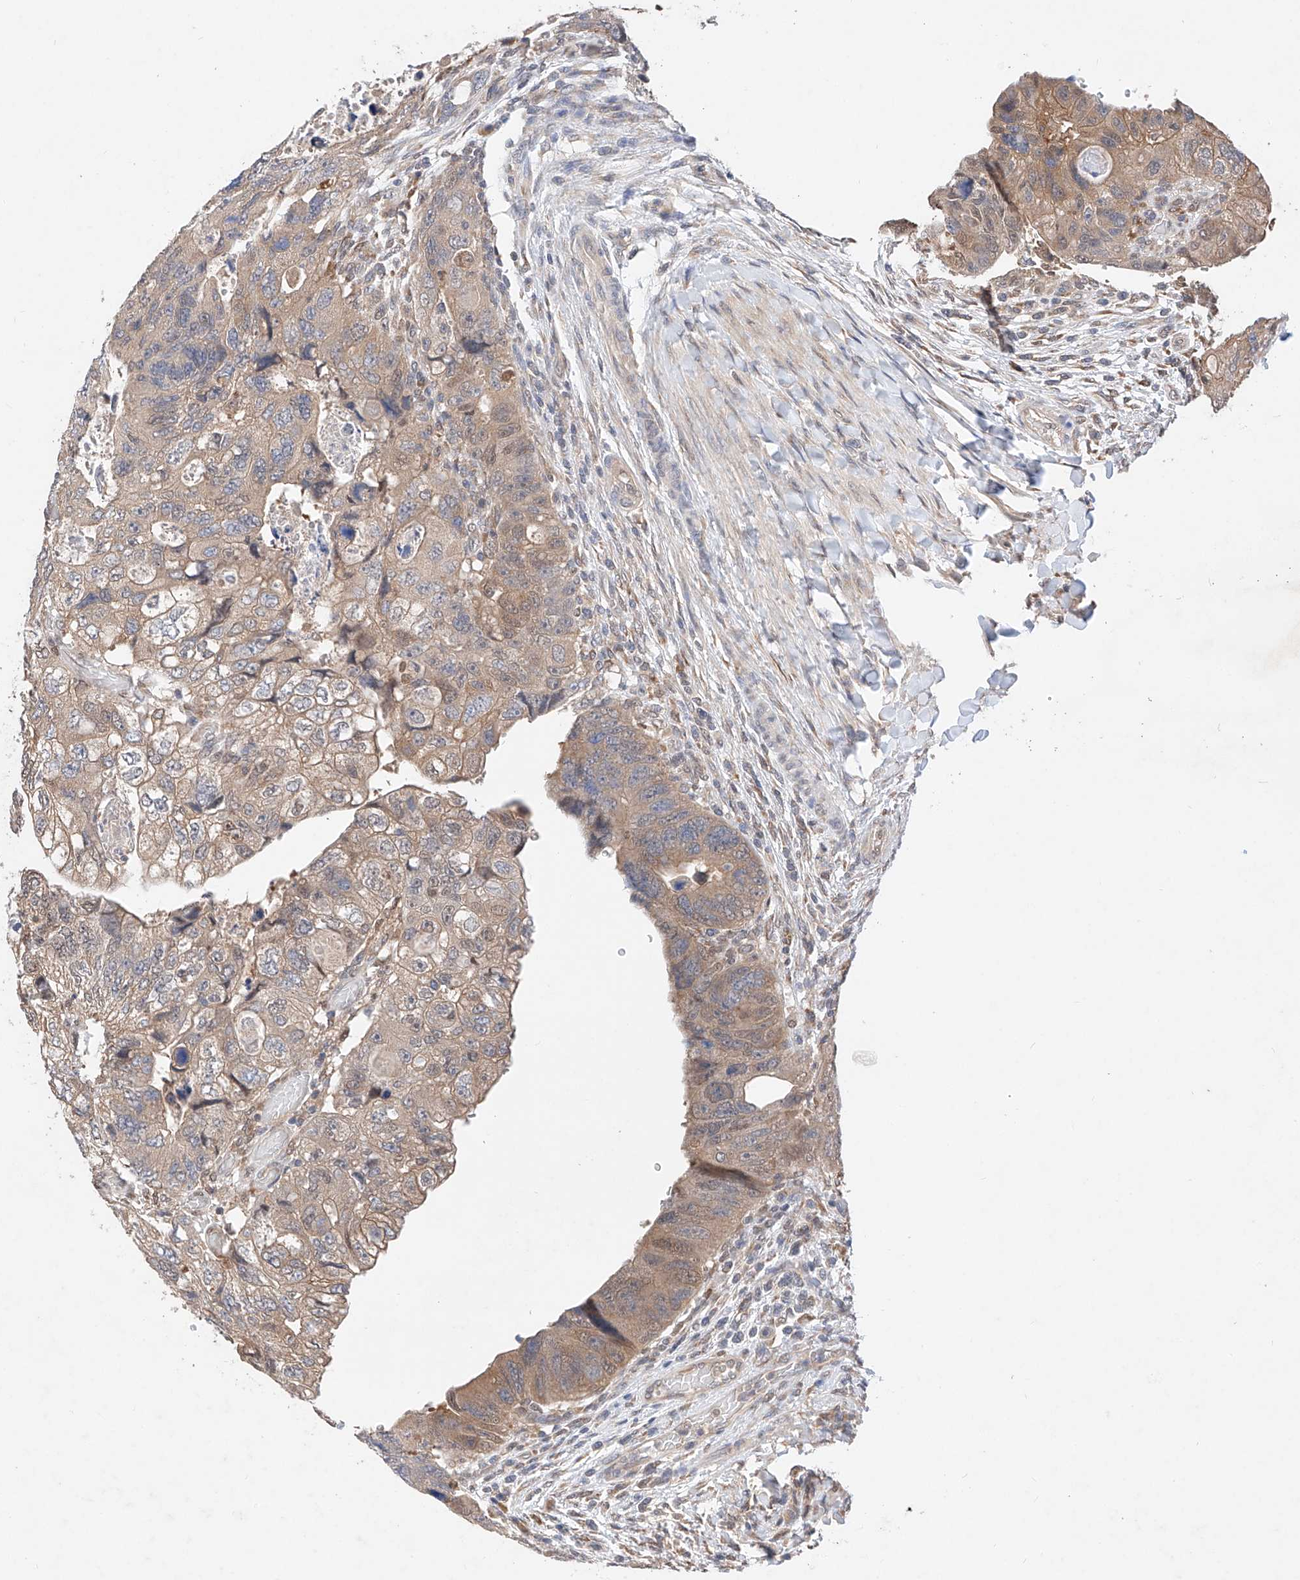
{"staining": {"intensity": "weak", "quantity": ">75%", "location": "cytoplasmic/membranous,nuclear"}, "tissue": "colorectal cancer", "cell_type": "Tumor cells", "image_type": "cancer", "snomed": [{"axis": "morphology", "description": "Adenocarcinoma, NOS"}, {"axis": "topography", "description": "Rectum"}], "caption": "Protein expression analysis of adenocarcinoma (colorectal) displays weak cytoplasmic/membranous and nuclear positivity in about >75% of tumor cells.", "gene": "ZSCAN4", "patient": {"sex": "male", "age": 59}}